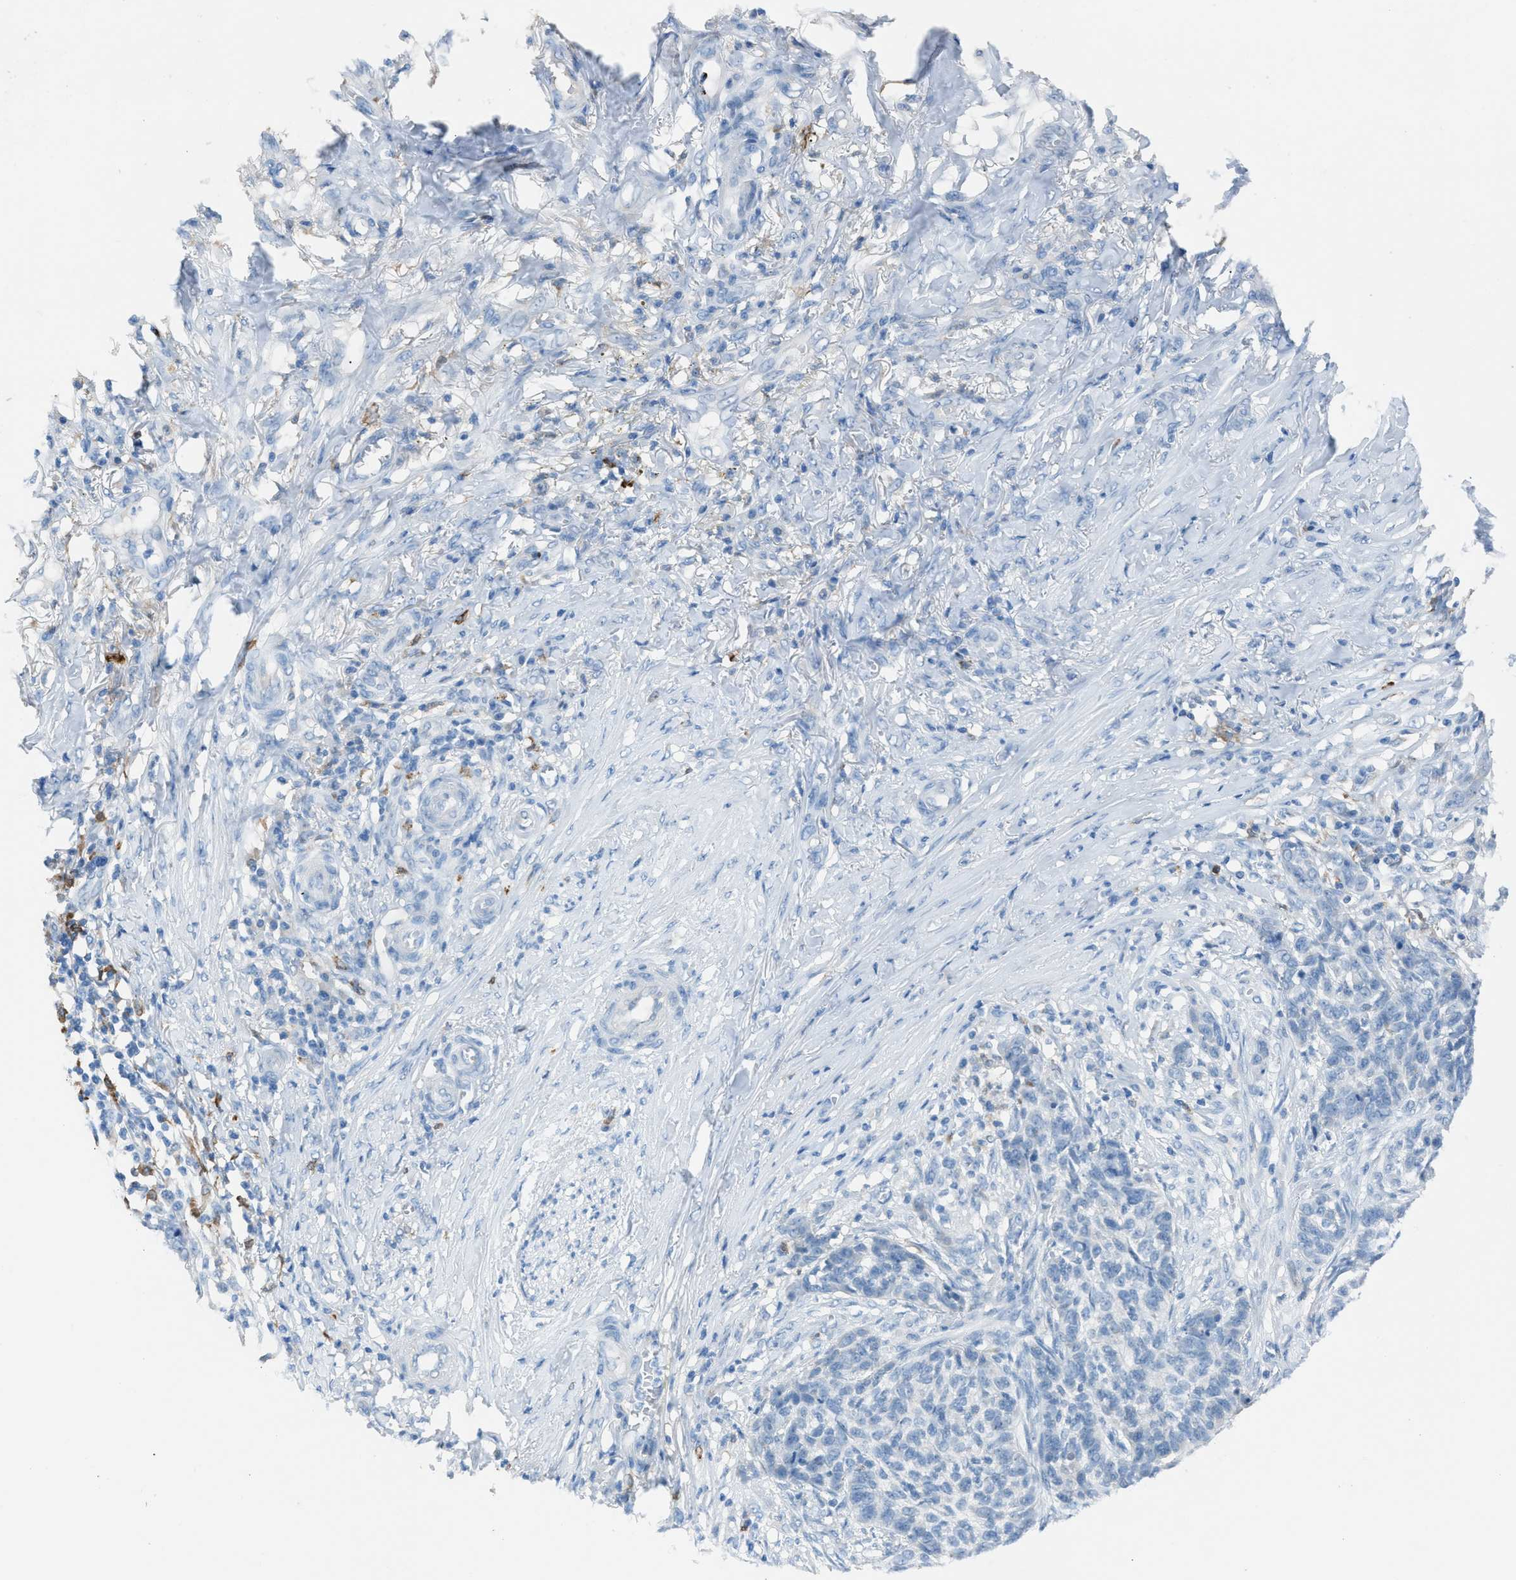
{"staining": {"intensity": "negative", "quantity": "none", "location": "none"}, "tissue": "skin cancer", "cell_type": "Tumor cells", "image_type": "cancer", "snomed": [{"axis": "morphology", "description": "Basal cell carcinoma"}, {"axis": "topography", "description": "Skin"}], "caption": "This is an IHC micrograph of skin cancer. There is no expression in tumor cells.", "gene": "CLEC10A", "patient": {"sex": "male", "age": 85}}